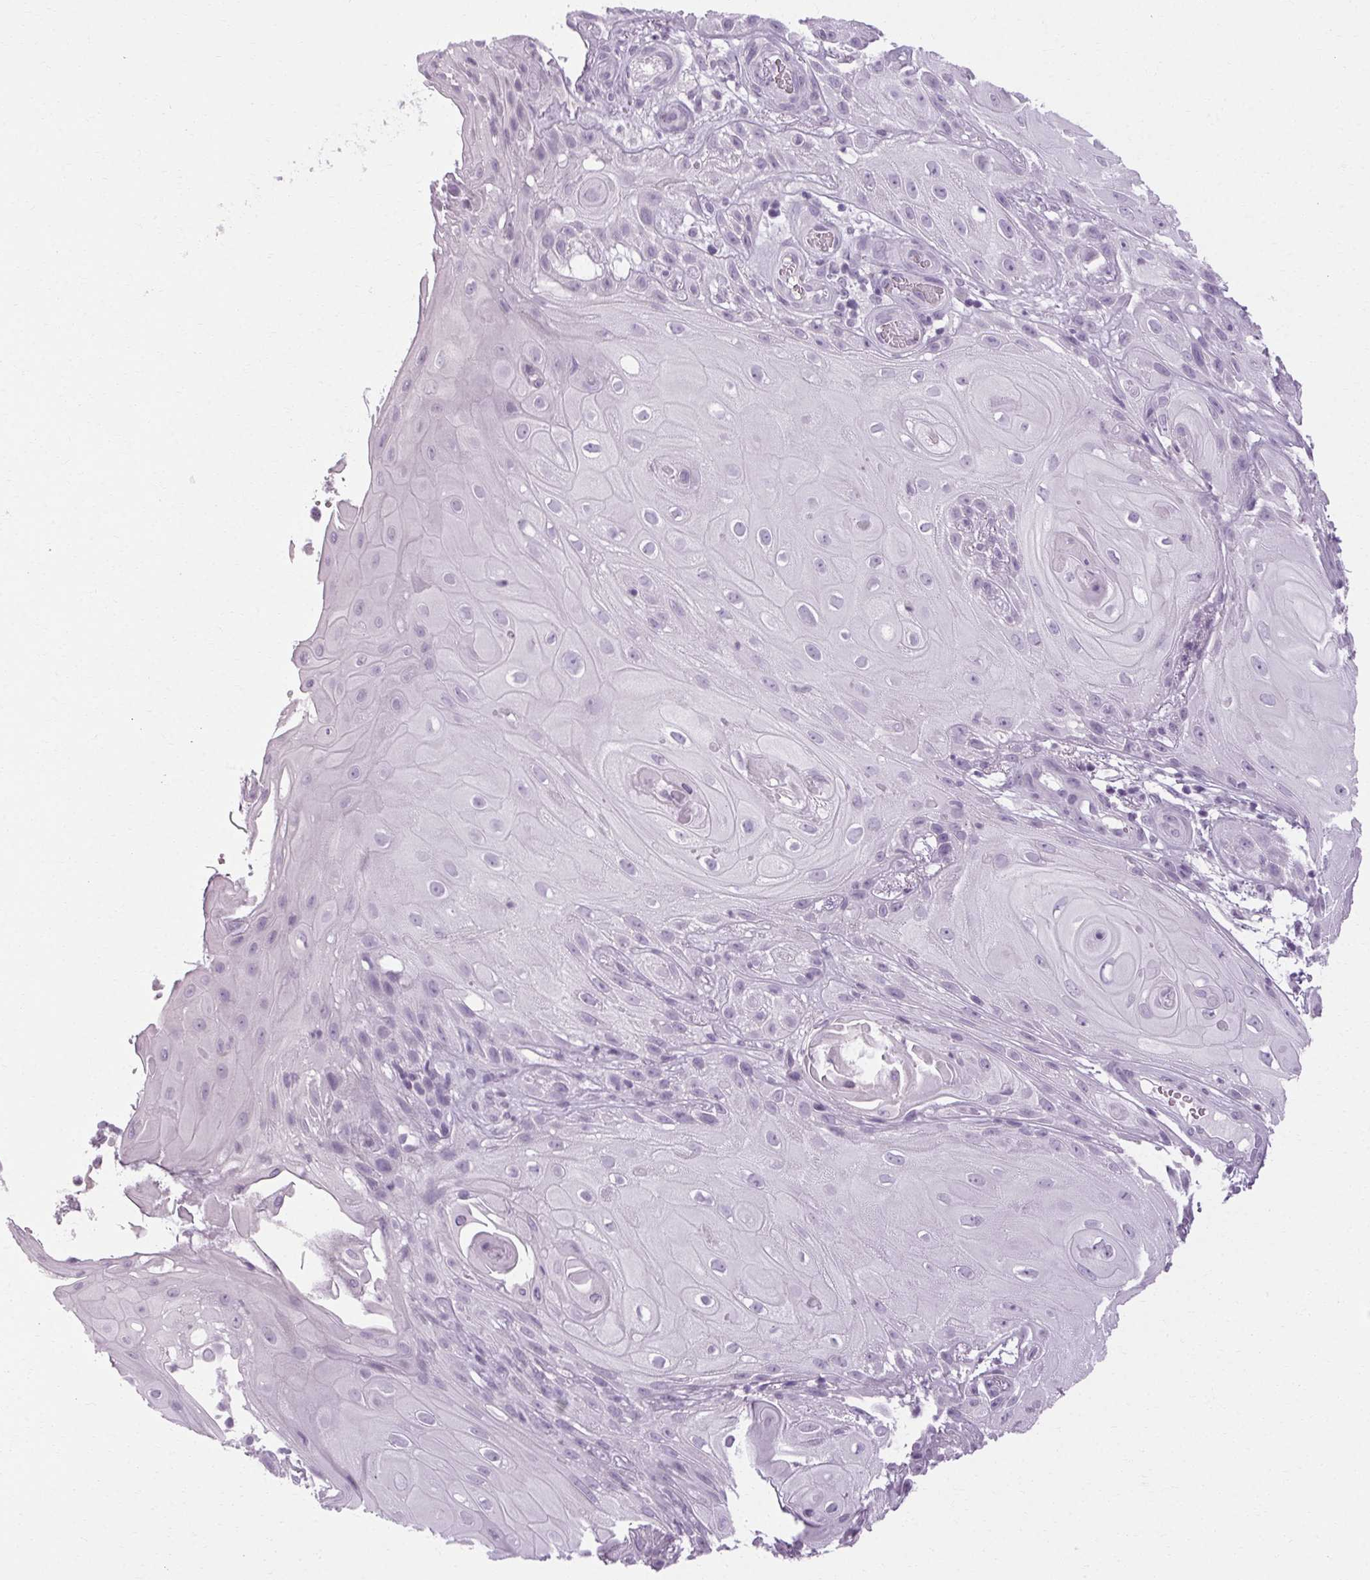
{"staining": {"intensity": "negative", "quantity": "none", "location": "none"}, "tissue": "skin cancer", "cell_type": "Tumor cells", "image_type": "cancer", "snomed": [{"axis": "morphology", "description": "Squamous cell carcinoma, NOS"}, {"axis": "topography", "description": "Skin"}], "caption": "This is a micrograph of IHC staining of skin cancer (squamous cell carcinoma), which shows no positivity in tumor cells. Nuclei are stained in blue.", "gene": "POMC", "patient": {"sex": "male", "age": 62}}